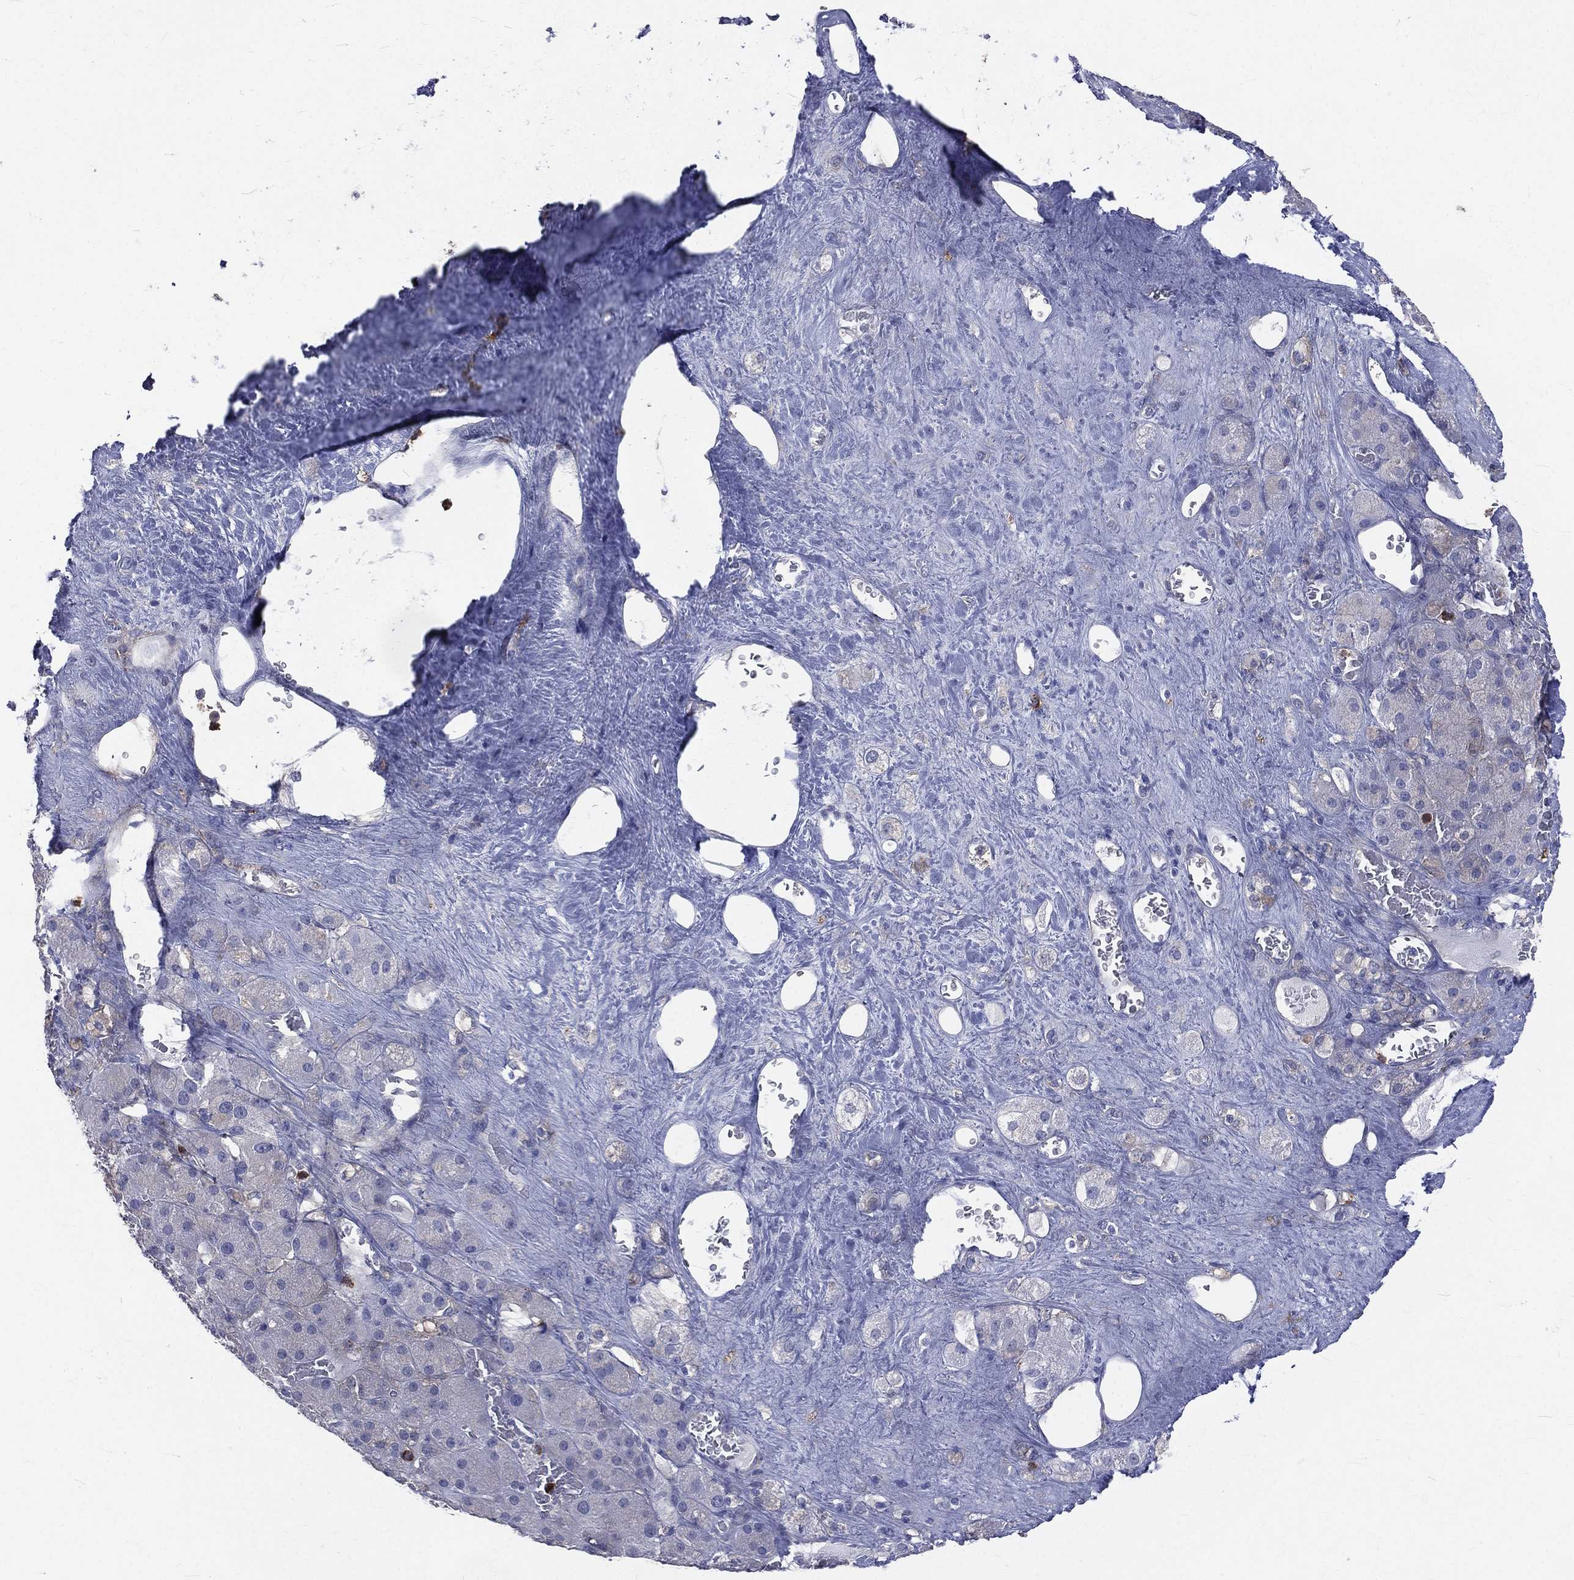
{"staining": {"intensity": "negative", "quantity": "none", "location": "none"}, "tissue": "adrenal gland", "cell_type": "Glandular cells", "image_type": "normal", "snomed": [{"axis": "morphology", "description": "Normal tissue, NOS"}, {"axis": "topography", "description": "Adrenal gland"}], "caption": "Unremarkable adrenal gland was stained to show a protein in brown. There is no significant staining in glandular cells. Brightfield microscopy of immunohistochemistry (IHC) stained with DAB (3,3'-diaminobenzidine) (brown) and hematoxylin (blue), captured at high magnification.", "gene": "BASP1", "patient": {"sex": "male", "age": 70}}